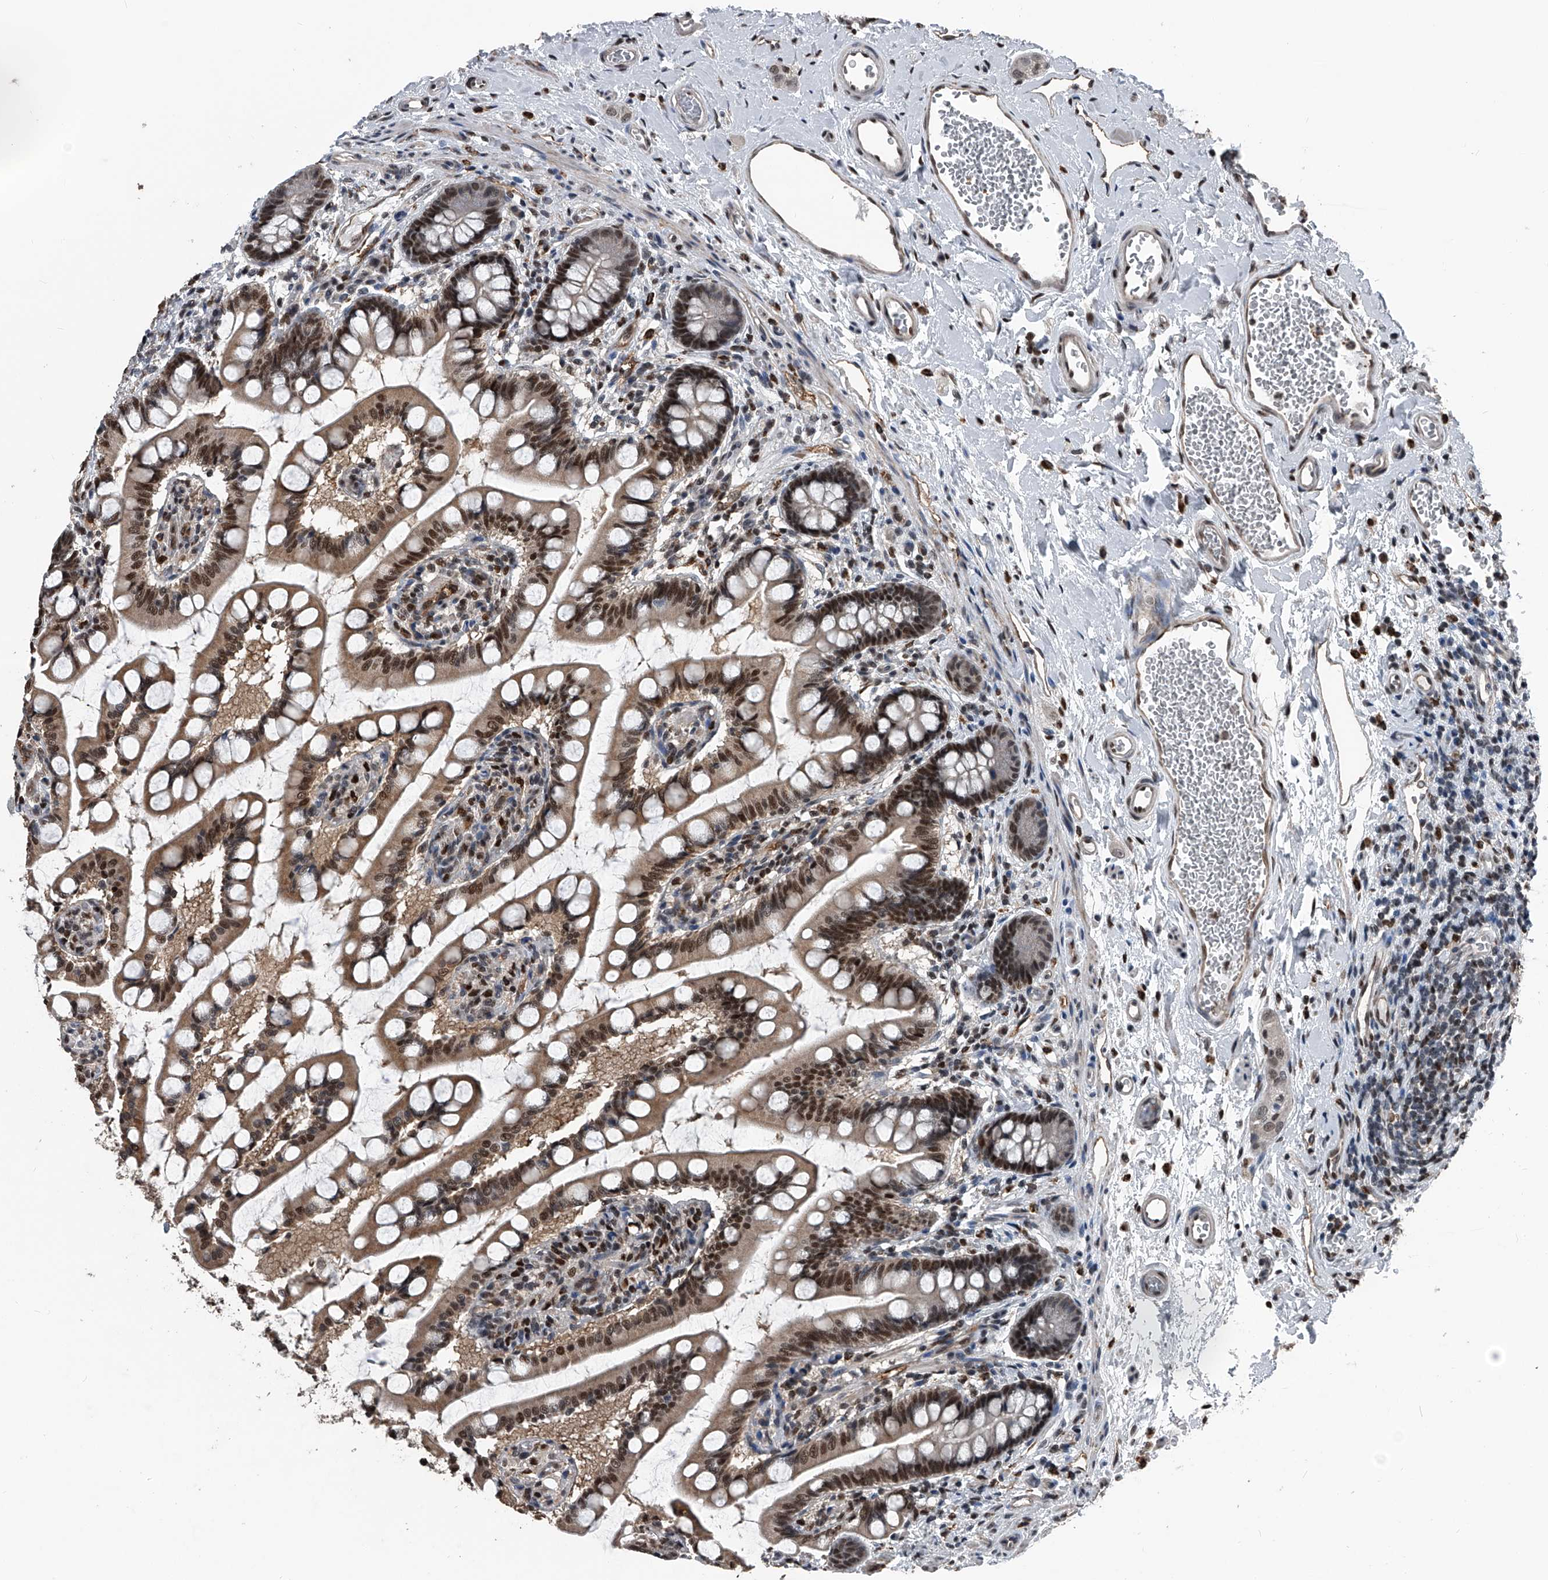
{"staining": {"intensity": "strong", "quantity": ">75%", "location": "nuclear"}, "tissue": "small intestine", "cell_type": "Glandular cells", "image_type": "normal", "snomed": [{"axis": "morphology", "description": "Normal tissue, NOS"}, {"axis": "topography", "description": "Small intestine"}], "caption": "Immunohistochemistry image of normal human small intestine stained for a protein (brown), which demonstrates high levels of strong nuclear positivity in about >75% of glandular cells.", "gene": "FKBP5", "patient": {"sex": "male", "age": 52}}